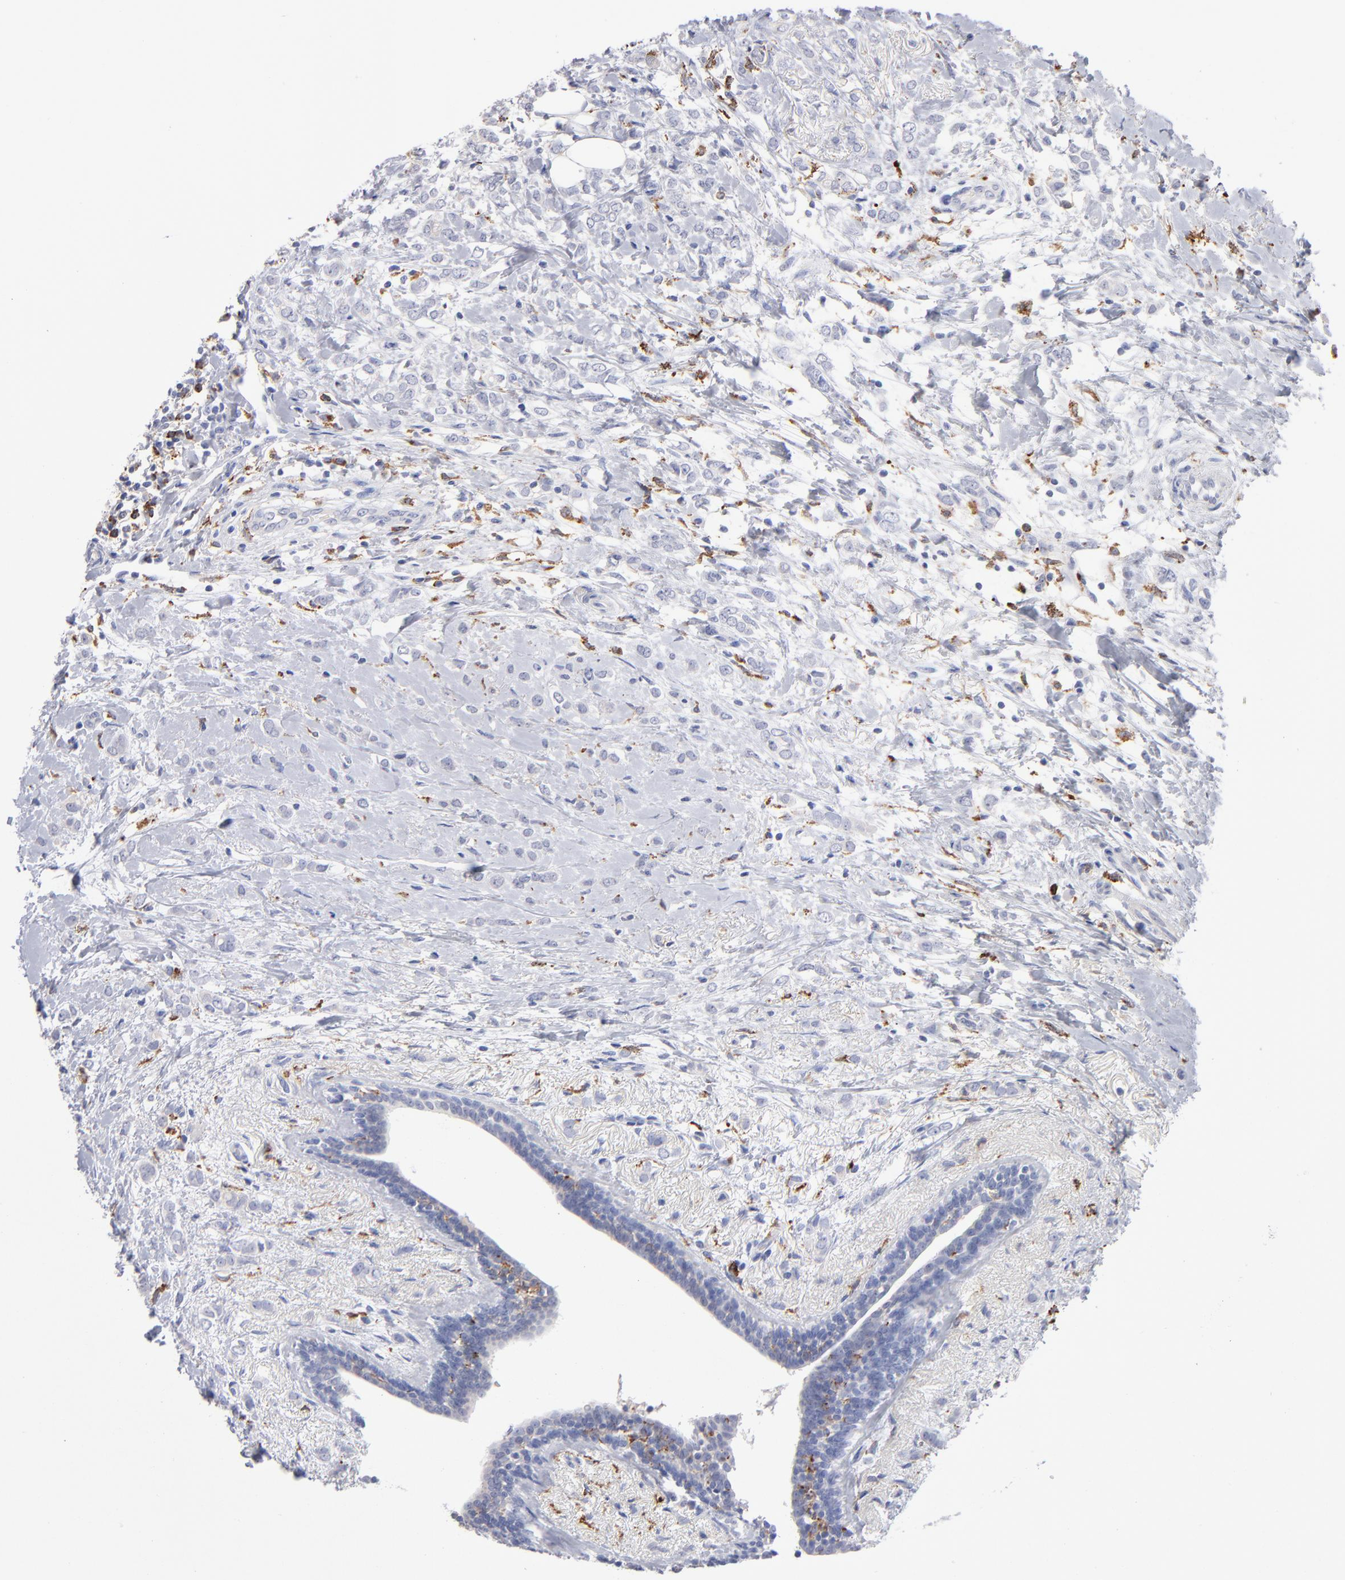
{"staining": {"intensity": "negative", "quantity": "none", "location": "none"}, "tissue": "breast cancer", "cell_type": "Tumor cells", "image_type": "cancer", "snomed": [{"axis": "morphology", "description": "Normal tissue, NOS"}, {"axis": "morphology", "description": "Lobular carcinoma"}, {"axis": "topography", "description": "Breast"}], "caption": "DAB immunohistochemical staining of breast cancer (lobular carcinoma) displays no significant positivity in tumor cells. The staining was performed using DAB to visualize the protein expression in brown, while the nuclei were stained in blue with hematoxylin (Magnification: 20x).", "gene": "CD180", "patient": {"sex": "female", "age": 47}}